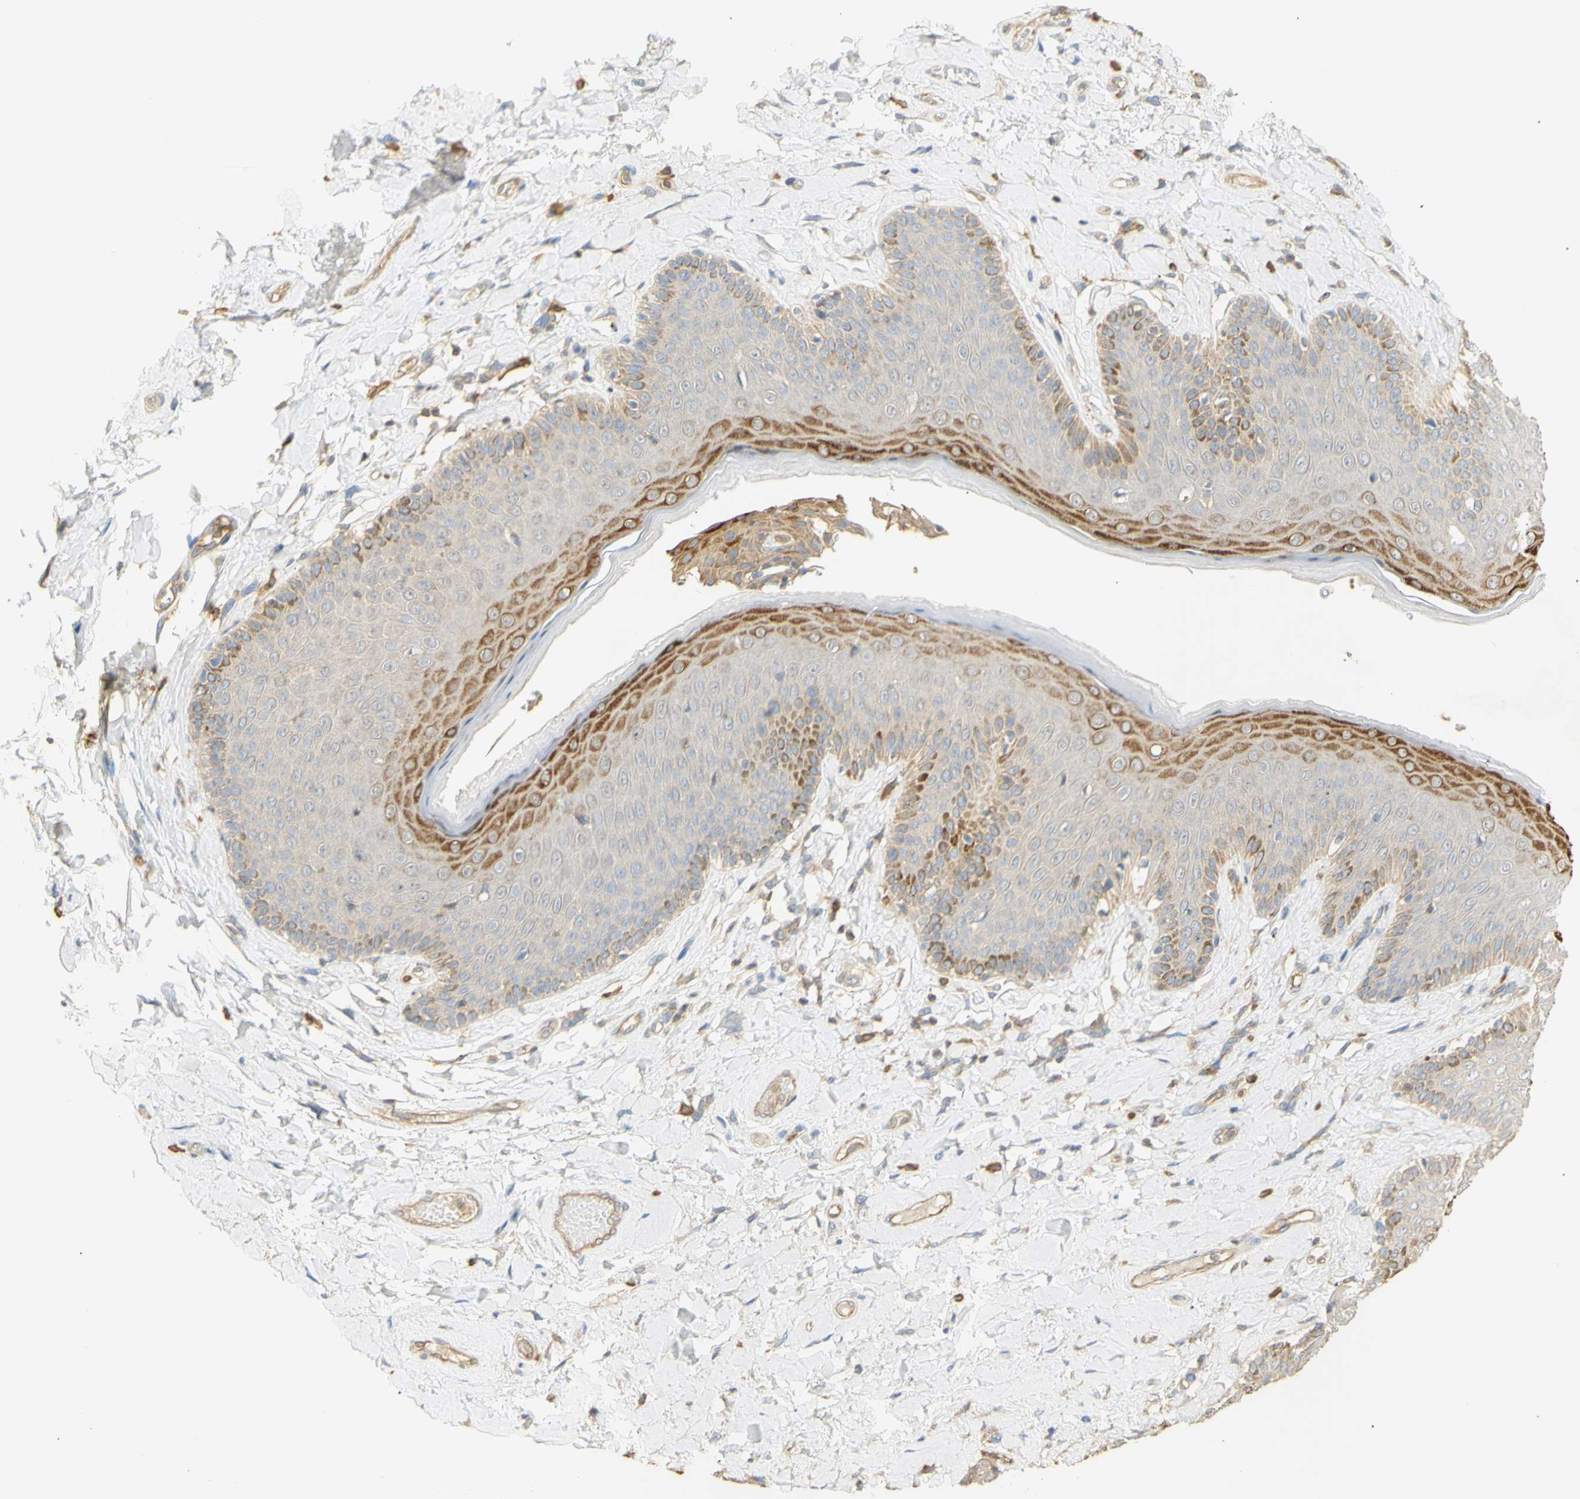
{"staining": {"intensity": "moderate", "quantity": "25%-75%", "location": "cytoplasmic/membranous"}, "tissue": "skin", "cell_type": "Epidermal cells", "image_type": "normal", "snomed": [{"axis": "morphology", "description": "Normal tissue, NOS"}, {"axis": "topography", "description": "Anal"}], "caption": "Human skin stained with a protein marker exhibits moderate staining in epidermal cells.", "gene": "KCNE4", "patient": {"sex": "male", "age": 69}}